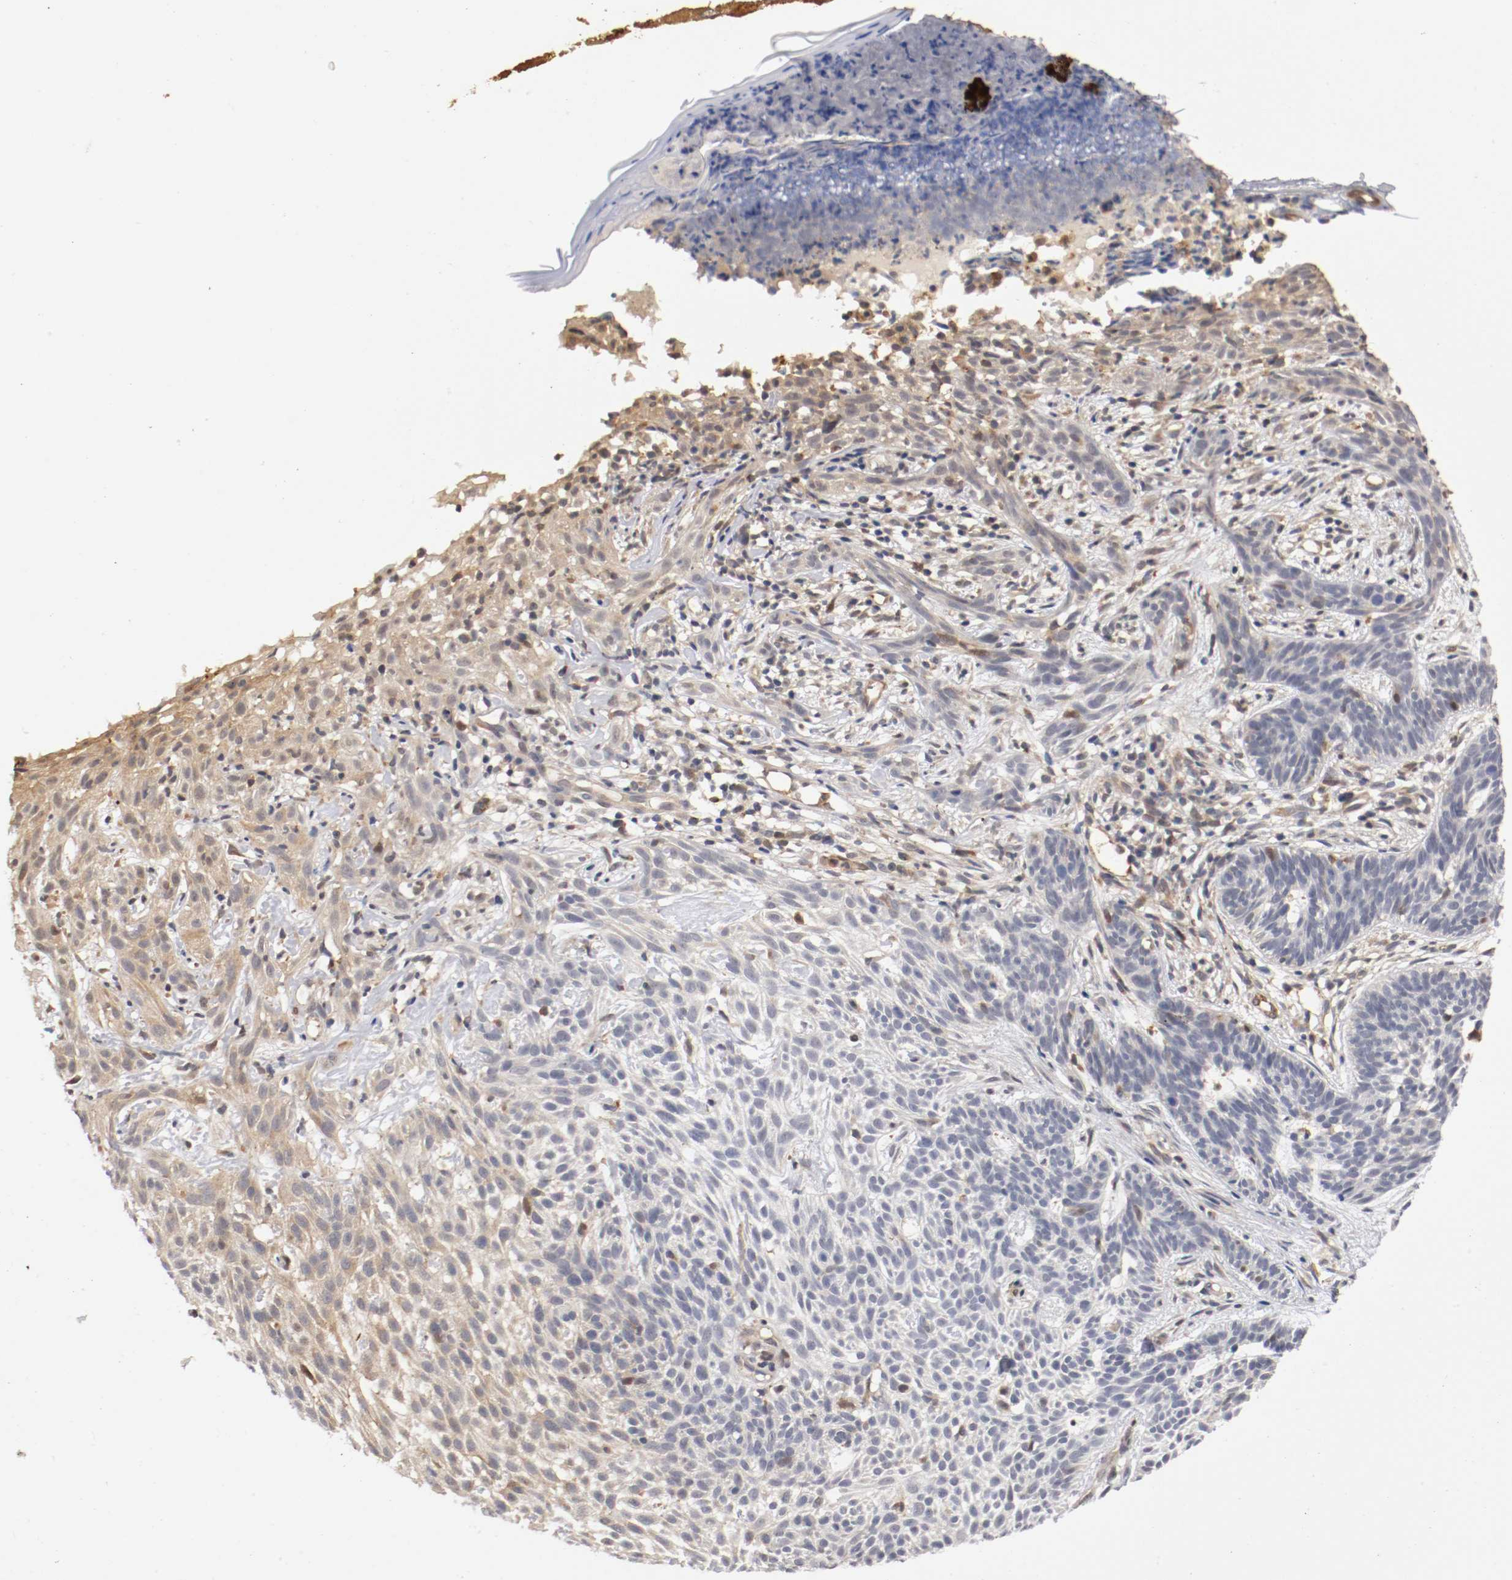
{"staining": {"intensity": "weak", "quantity": "<25%", "location": "cytoplasmic/membranous"}, "tissue": "skin cancer", "cell_type": "Tumor cells", "image_type": "cancer", "snomed": [{"axis": "morphology", "description": "Normal tissue, NOS"}, {"axis": "morphology", "description": "Basal cell carcinoma"}, {"axis": "topography", "description": "Skin"}], "caption": "The image reveals no staining of tumor cells in skin cancer (basal cell carcinoma). (DAB immunohistochemistry (IHC) with hematoxylin counter stain).", "gene": "RBM23", "patient": {"sex": "female", "age": 69}}